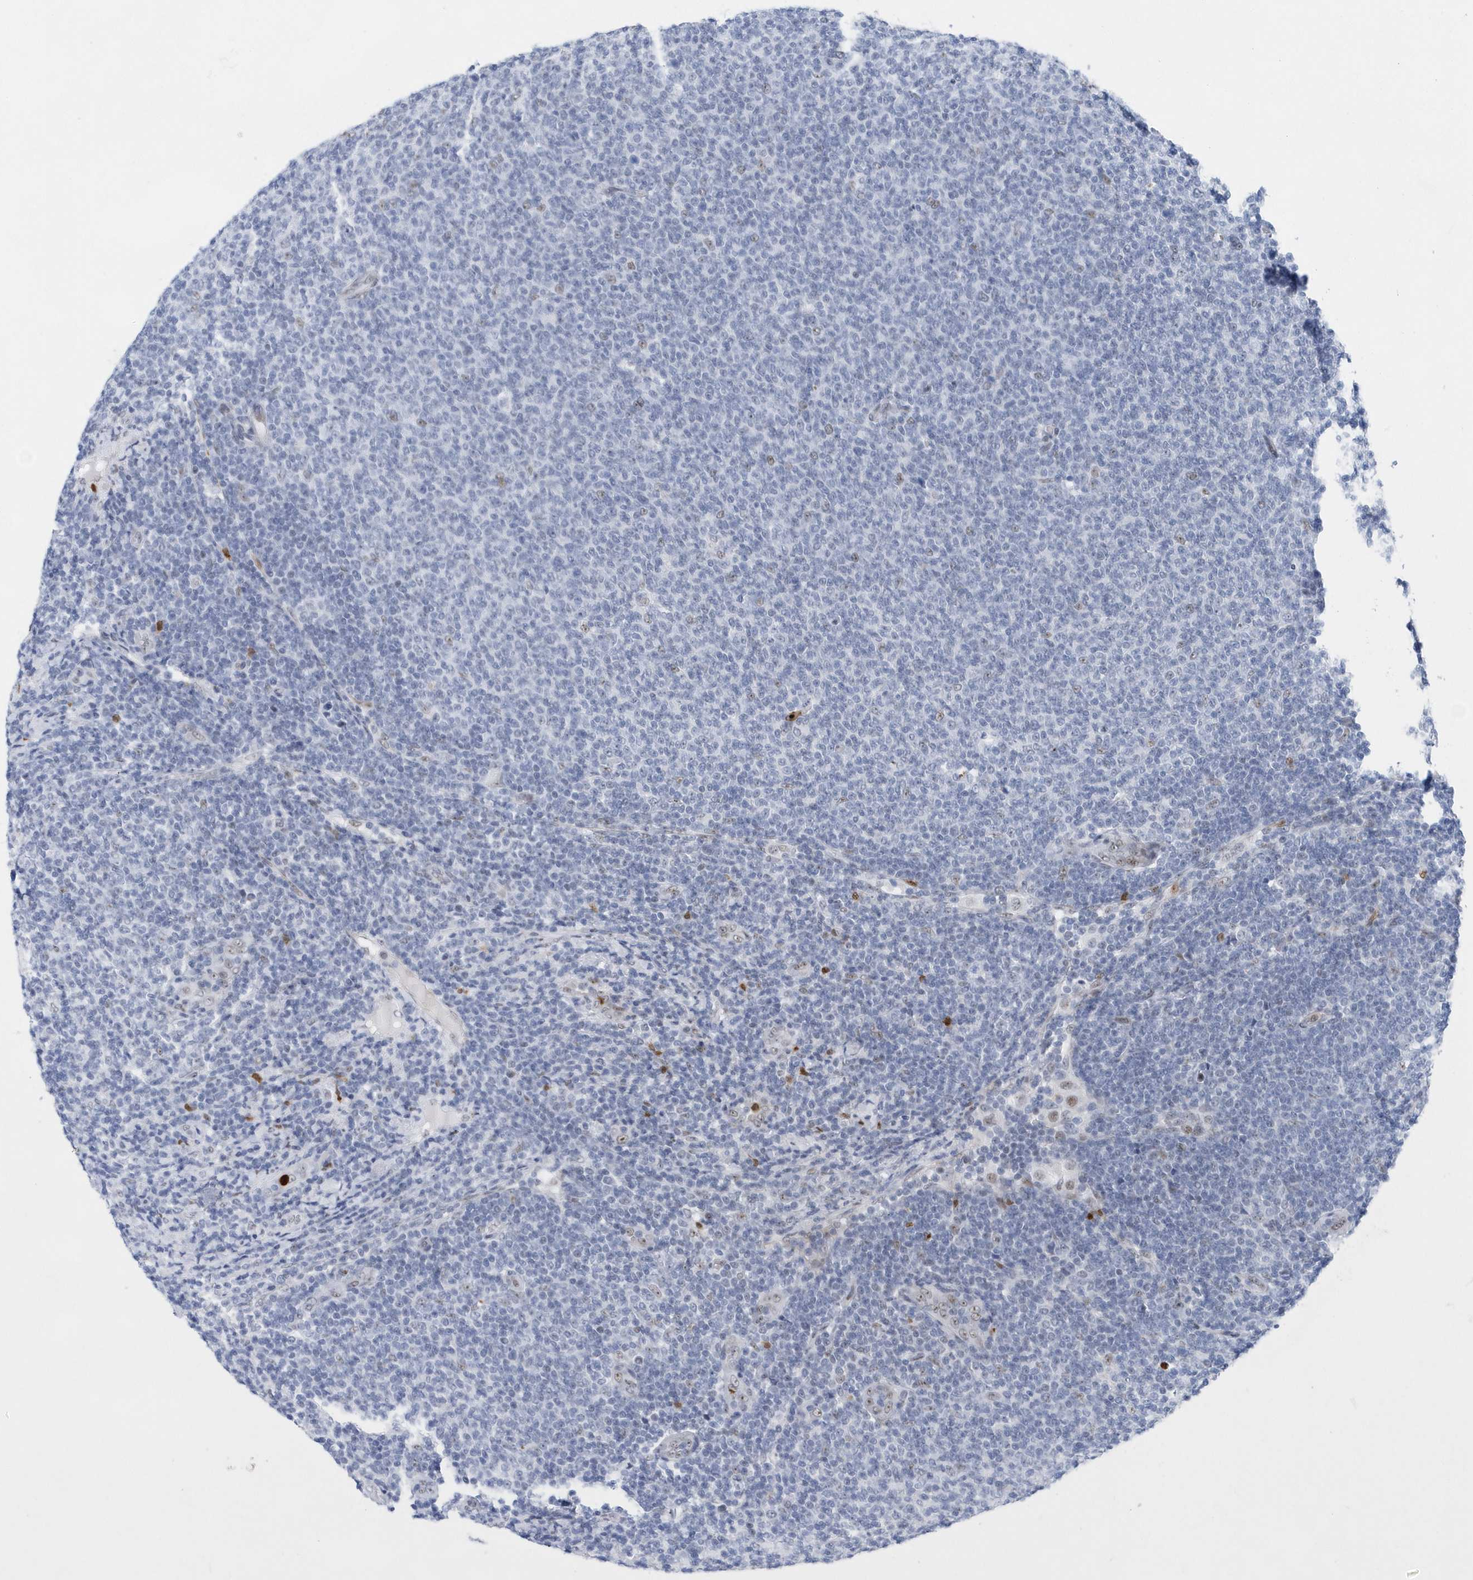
{"staining": {"intensity": "negative", "quantity": "none", "location": "none"}, "tissue": "lymphoma", "cell_type": "Tumor cells", "image_type": "cancer", "snomed": [{"axis": "morphology", "description": "Malignant lymphoma, non-Hodgkin's type, Low grade"}, {"axis": "topography", "description": "Lymph node"}], "caption": "A photomicrograph of human malignant lymphoma, non-Hodgkin's type (low-grade) is negative for staining in tumor cells.", "gene": "RPP30", "patient": {"sex": "male", "age": 66}}